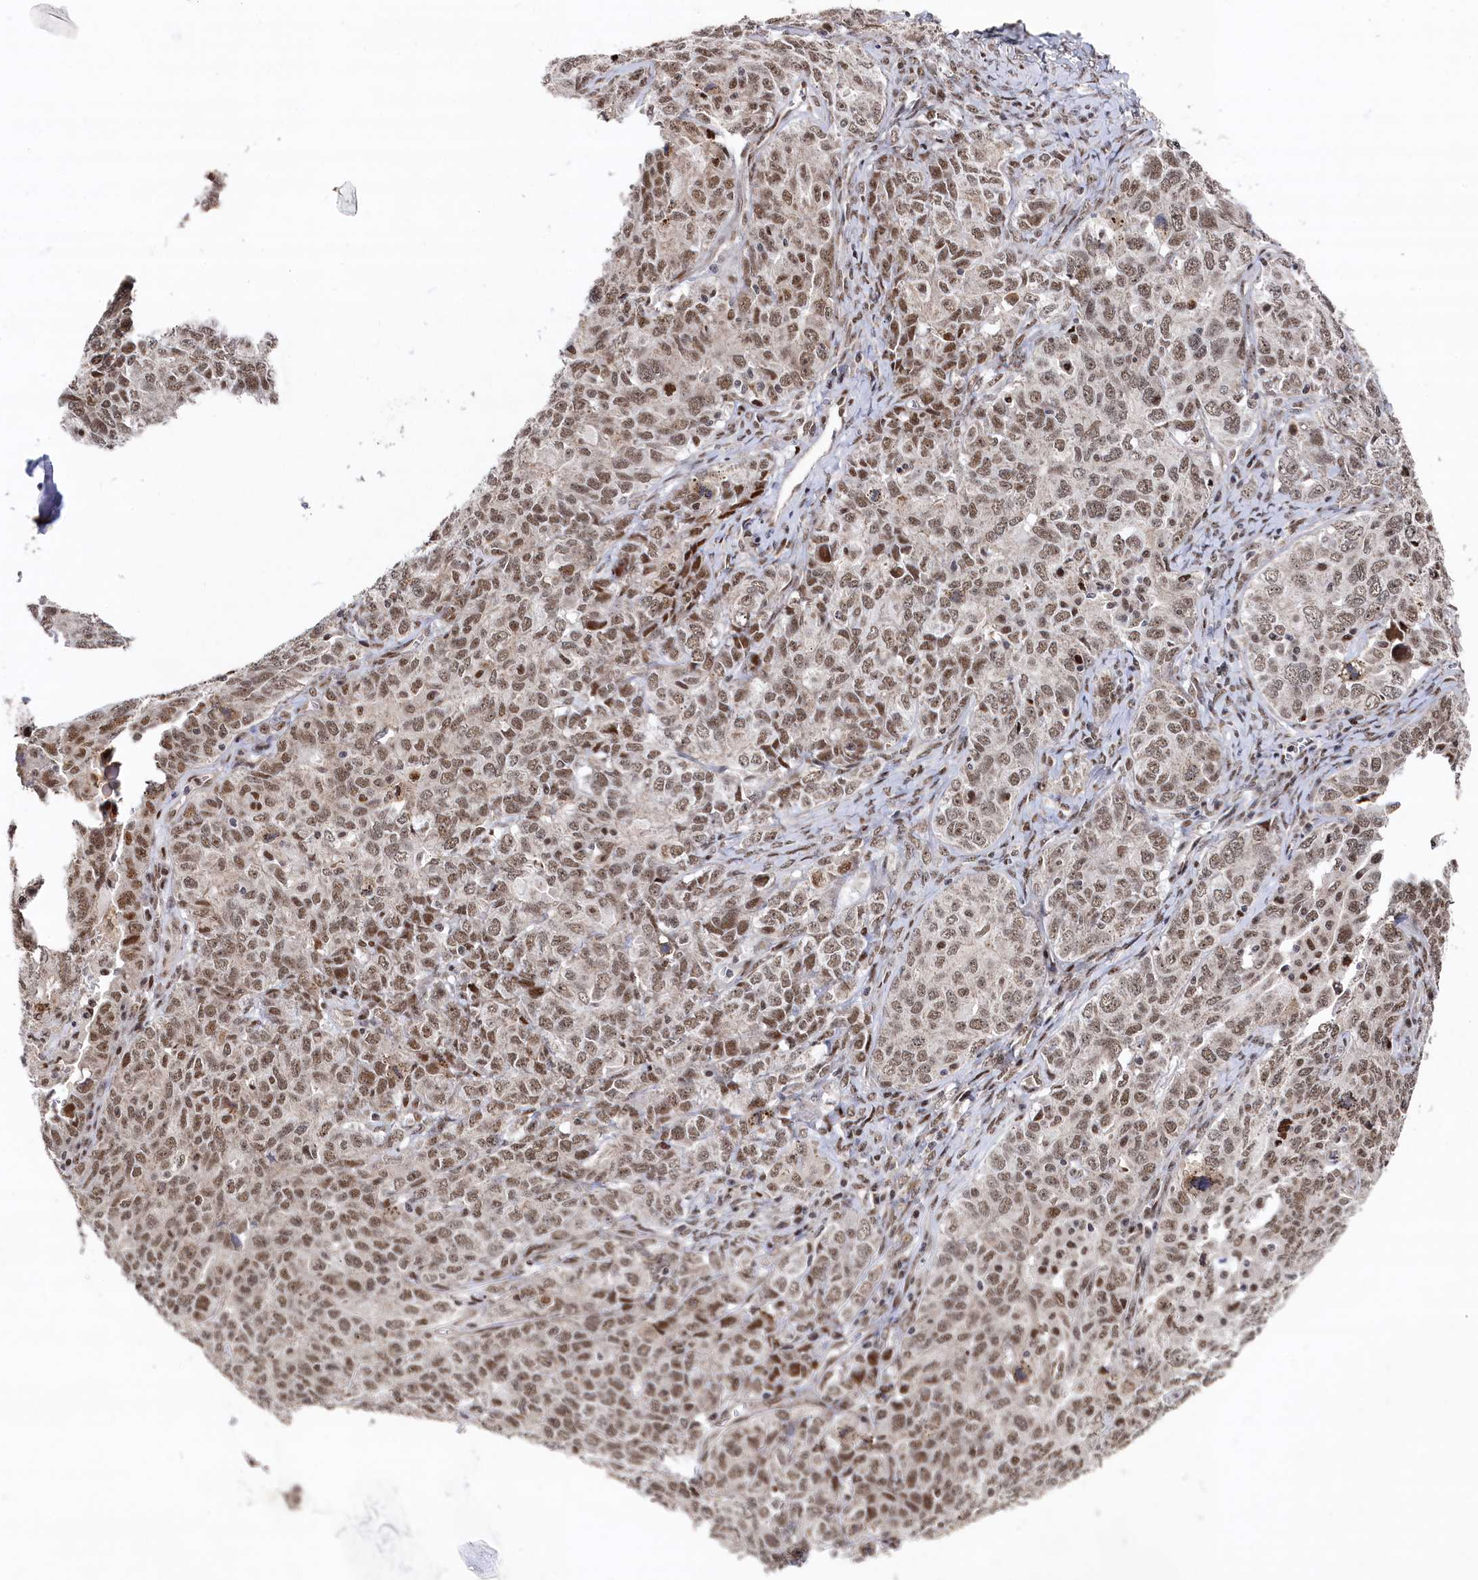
{"staining": {"intensity": "moderate", "quantity": ">75%", "location": "nuclear"}, "tissue": "ovarian cancer", "cell_type": "Tumor cells", "image_type": "cancer", "snomed": [{"axis": "morphology", "description": "Carcinoma, endometroid"}, {"axis": "topography", "description": "Ovary"}], "caption": "Ovarian endometroid carcinoma stained with a protein marker exhibits moderate staining in tumor cells.", "gene": "BUB3", "patient": {"sex": "female", "age": 62}}